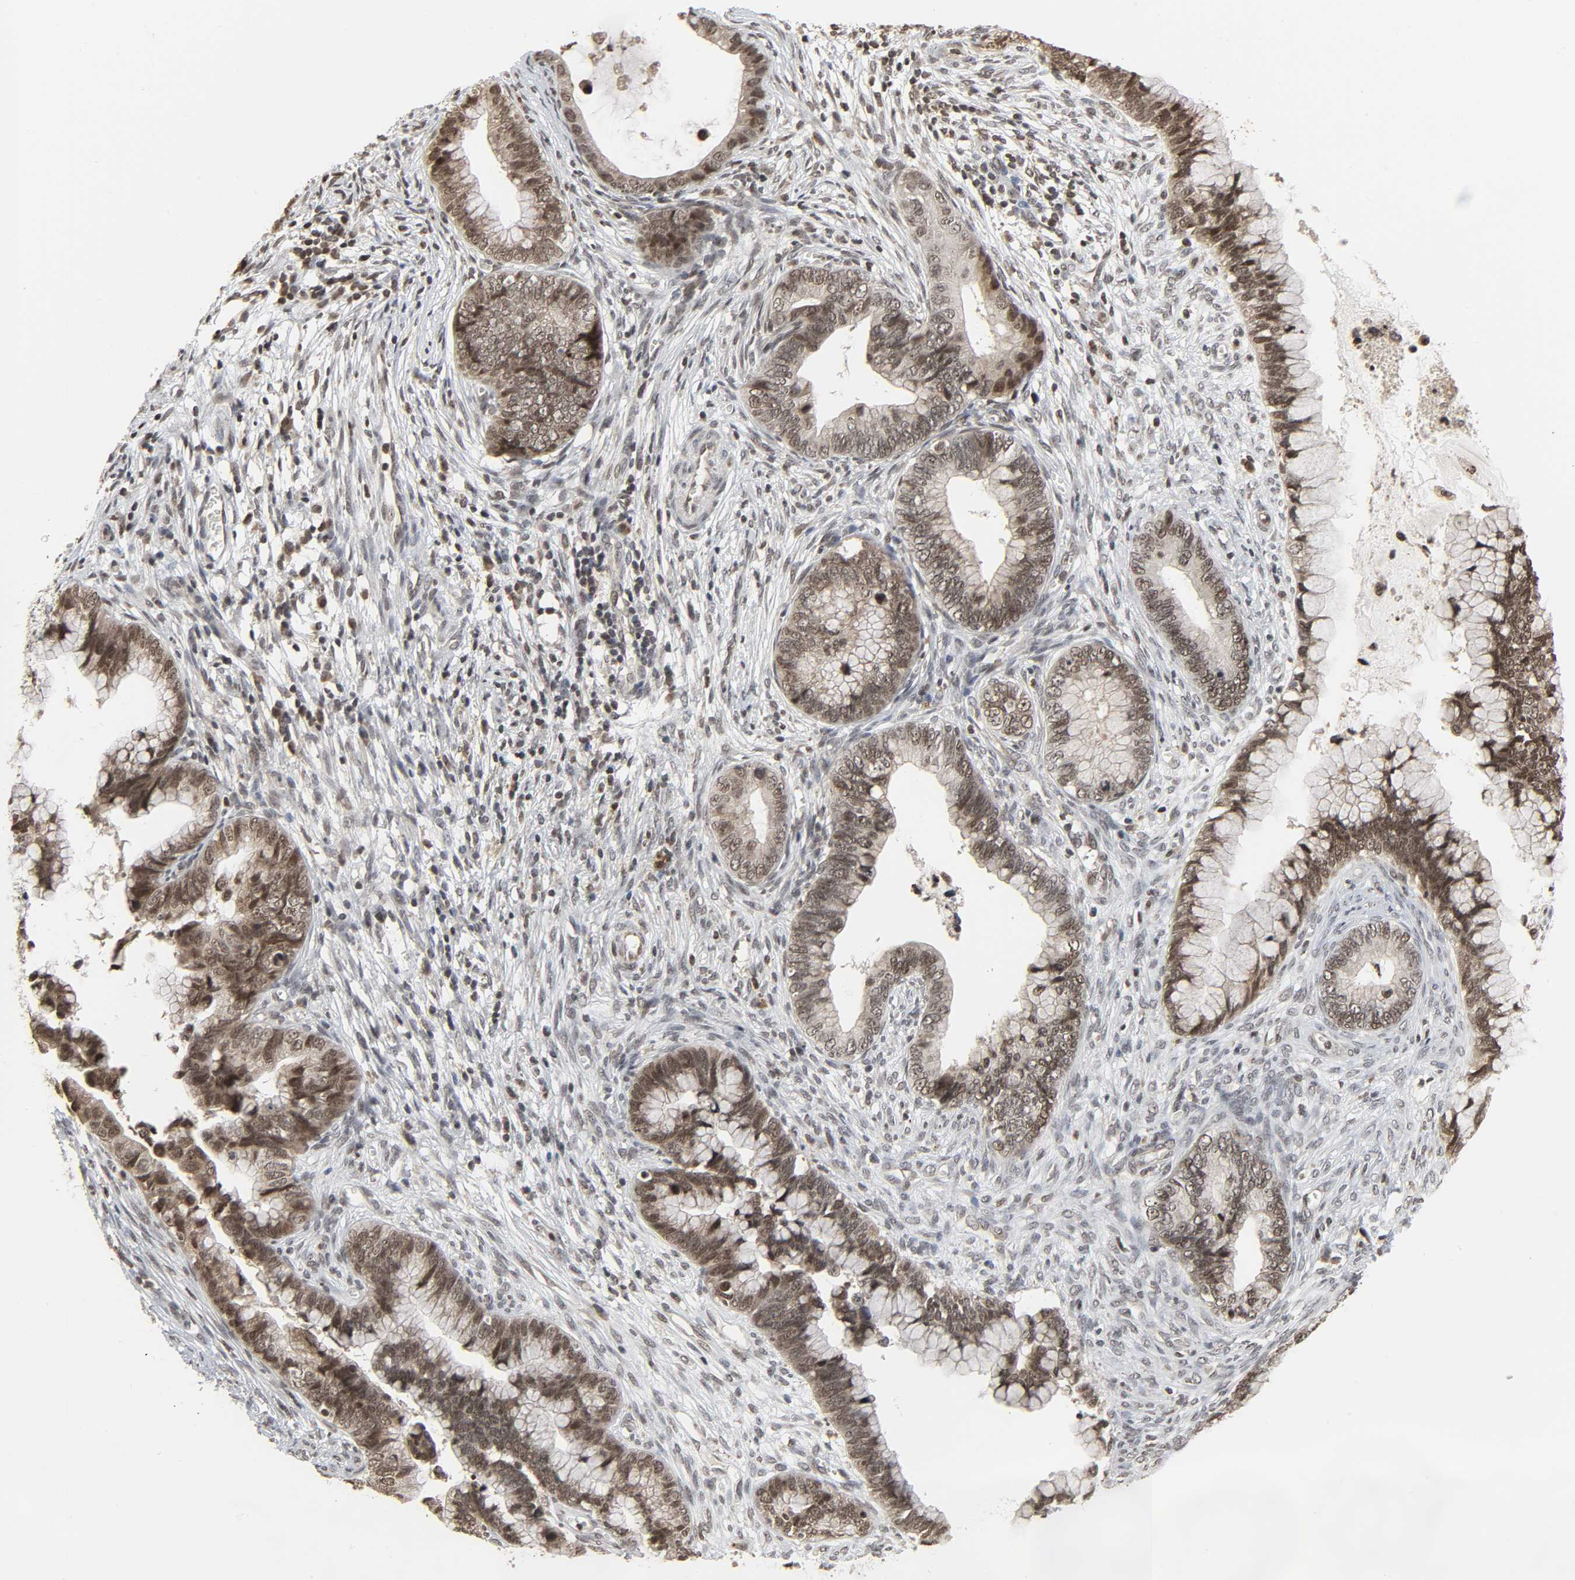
{"staining": {"intensity": "moderate", "quantity": ">75%", "location": "nuclear"}, "tissue": "cervical cancer", "cell_type": "Tumor cells", "image_type": "cancer", "snomed": [{"axis": "morphology", "description": "Adenocarcinoma, NOS"}, {"axis": "topography", "description": "Cervix"}], "caption": "Immunohistochemical staining of cervical cancer demonstrates medium levels of moderate nuclear staining in approximately >75% of tumor cells. Using DAB (brown) and hematoxylin (blue) stains, captured at high magnification using brightfield microscopy.", "gene": "XRCC1", "patient": {"sex": "female", "age": 44}}